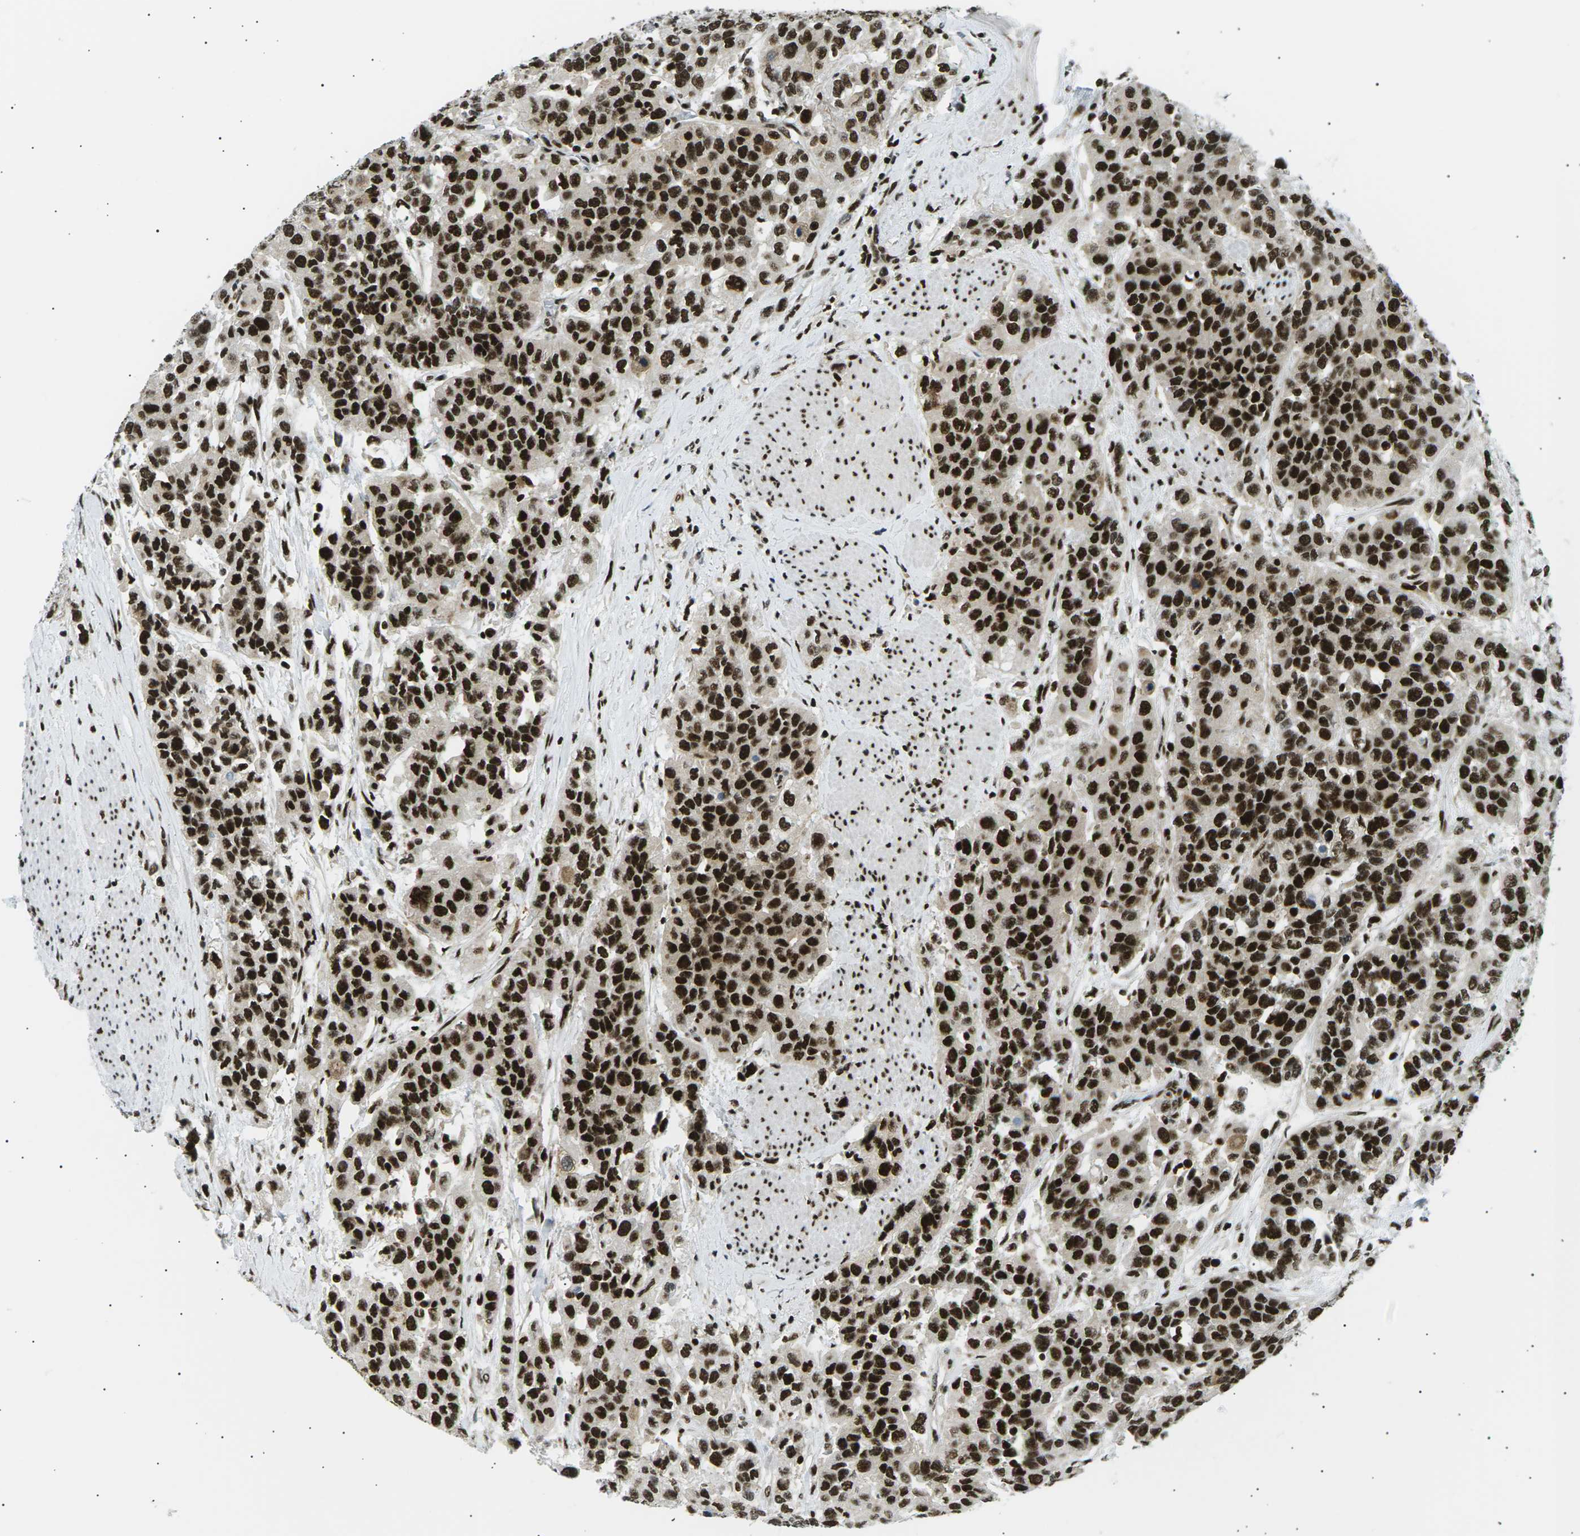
{"staining": {"intensity": "strong", "quantity": ">75%", "location": "nuclear"}, "tissue": "urothelial cancer", "cell_type": "Tumor cells", "image_type": "cancer", "snomed": [{"axis": "morphology", "description": "Urothelial carcinoma, High grade"}, {"axis": "topography", "description": "Urinary bladder"}], "caption": "Urothelial cancer stained for a protein reveals strong nuclear positivity in tumor cells.", "gene": "RPA2", "patient": {"sex": "female", "age": 80}}